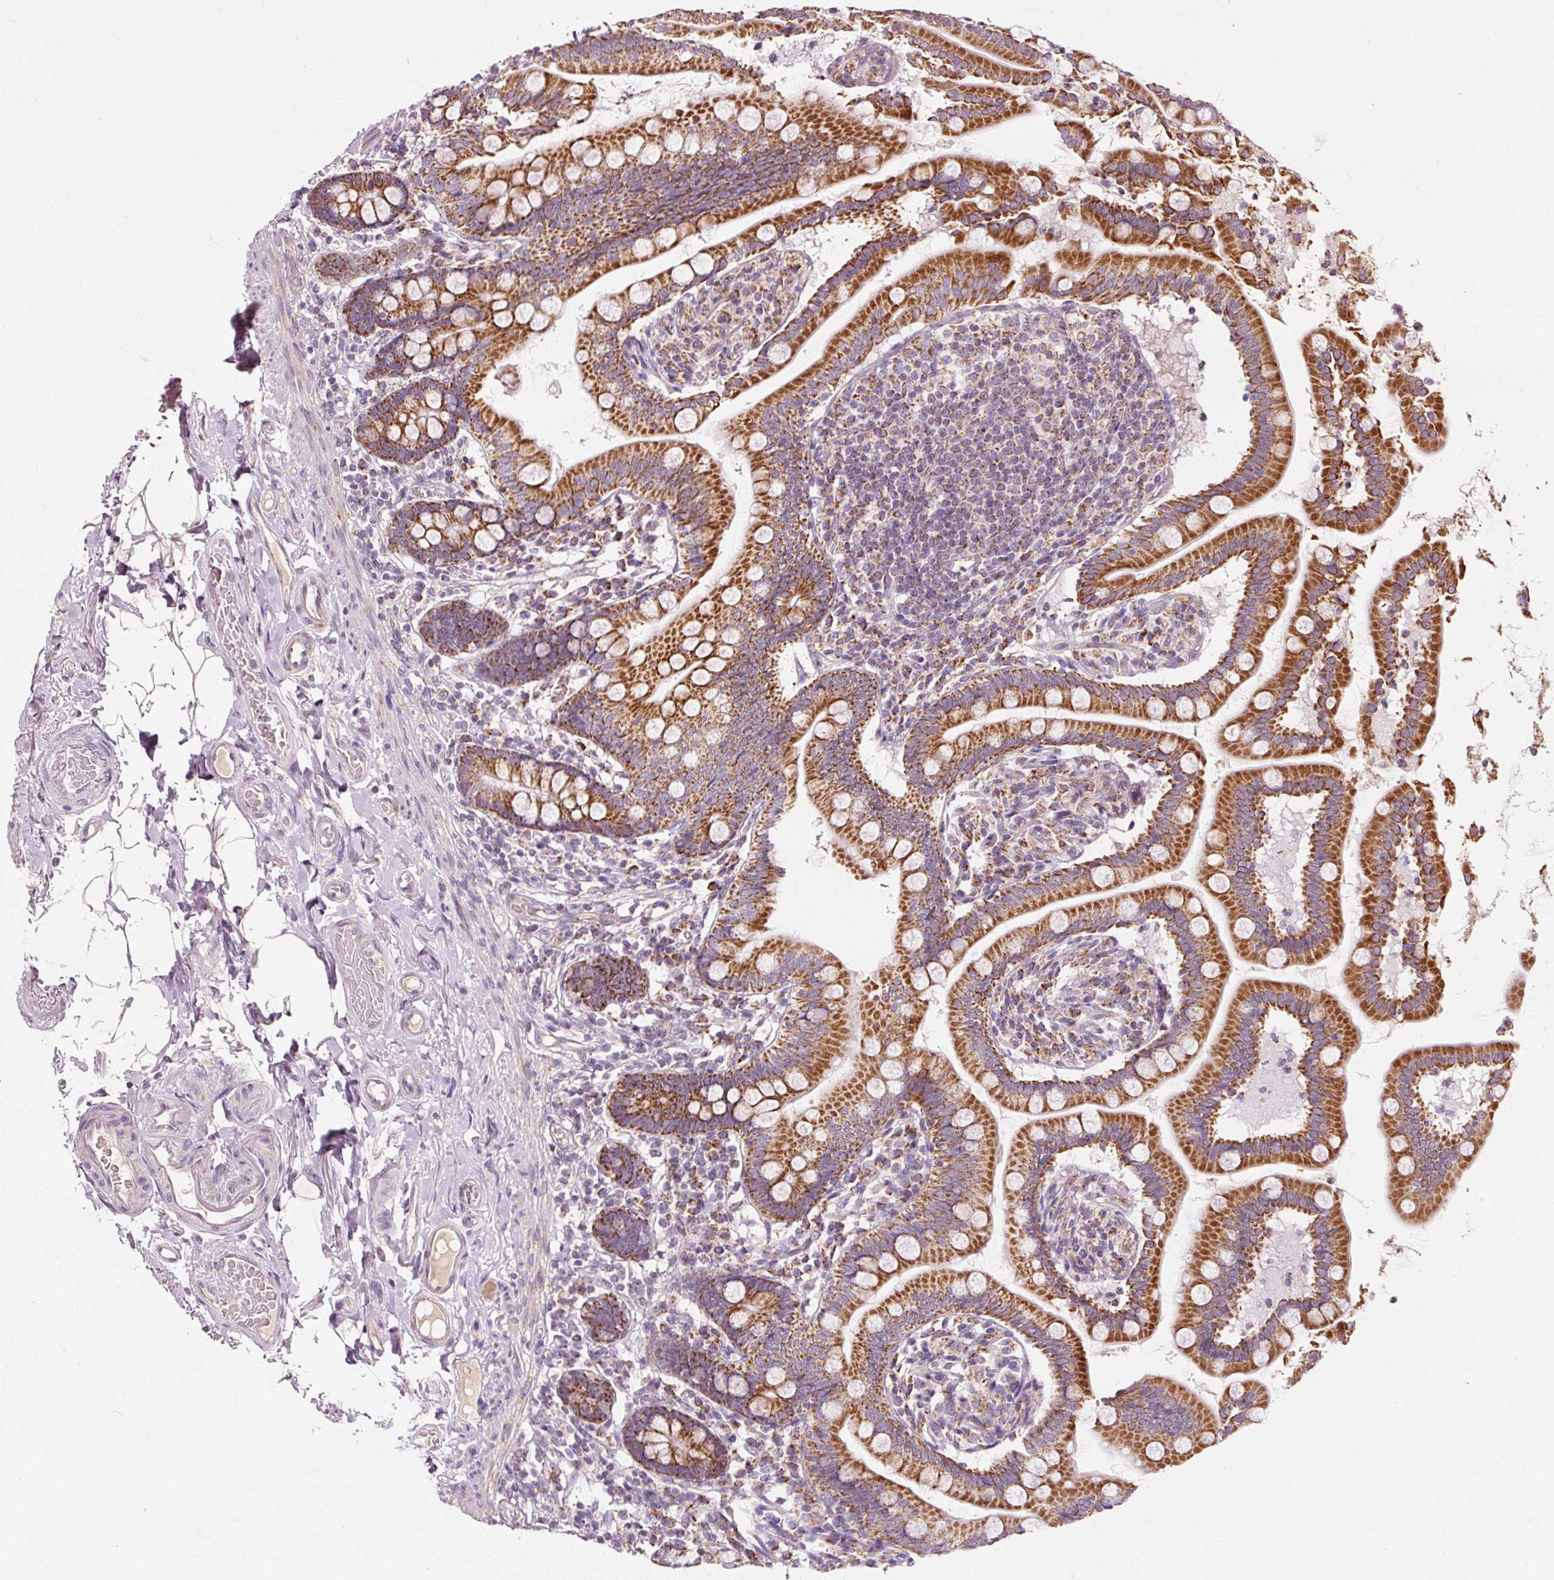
{"staining": {"intensity": "strong", "quantity": ">75%", "location": "cytoplasmic/membranous"}, "tissue": "small intestine", "cell_type": "Glandular cells", "image_type": "normal", "snomed": [{"axis": "morphology", "description": "Normal tissue, NOS"}, {"axis": "topography", "description": "Small intestine"}], "caption": "Immunohistochemical staining of unremarkable human small intestine displays strong cytoplasmic/membranous protein expression in about >75% of glandular cells. (DAB IHC with brightfield microscopy, high magnification).", "gene": "NDUFB4", "patient": {"sex": "female", "age": 64}}